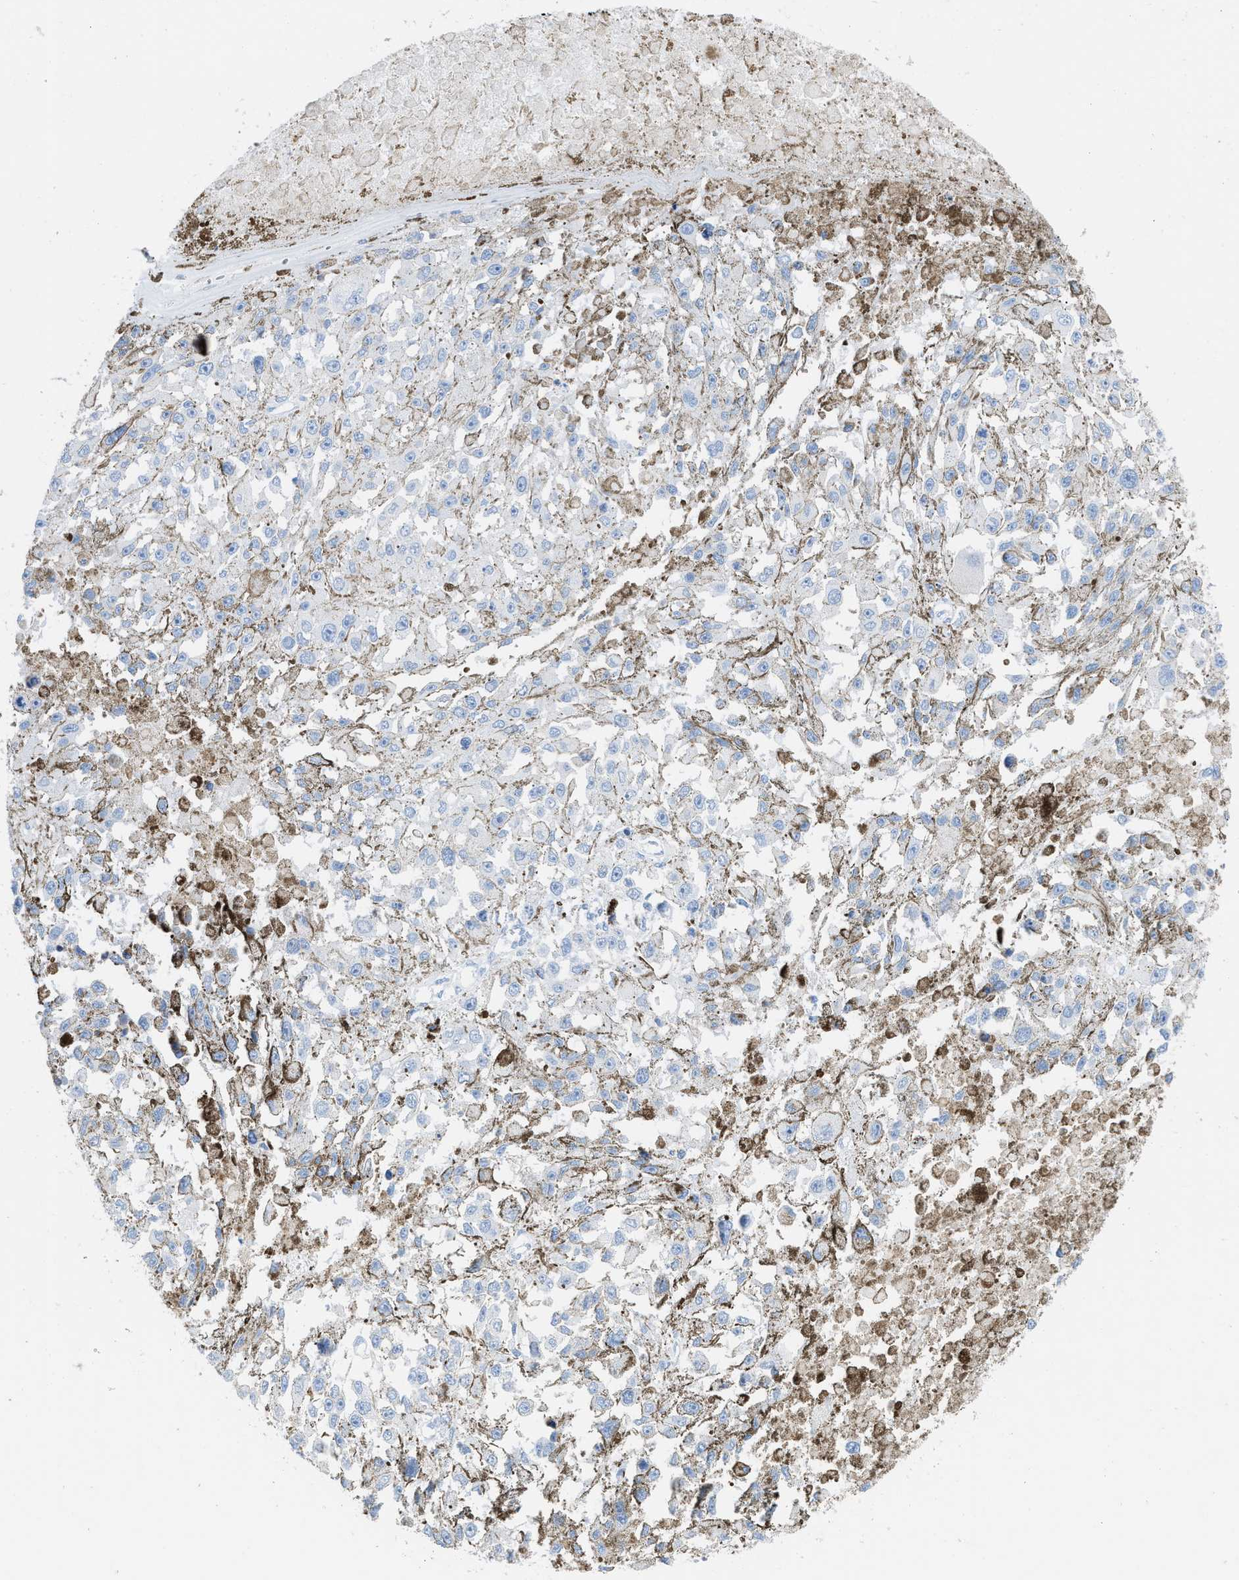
{"staining": {"intensity": "negative", "quantity": "none", "location": "none"}, "tissue": "melanoma", "cell_type": "Tumor cells", "image_type": "cancer", "snomed": [{"axis": "morphology", "description": "Malignant melanoma, Metastatic site"}, {"axis": "topography", "description": "Lymph node"}], "caption": "DAB immunohistochemical staining of human malignant melanoma (metastatic site) demonstrates no significant expression in tumor cells.", "gene": "TCL1A", "patient": {"sex": "male", "age": 59}}